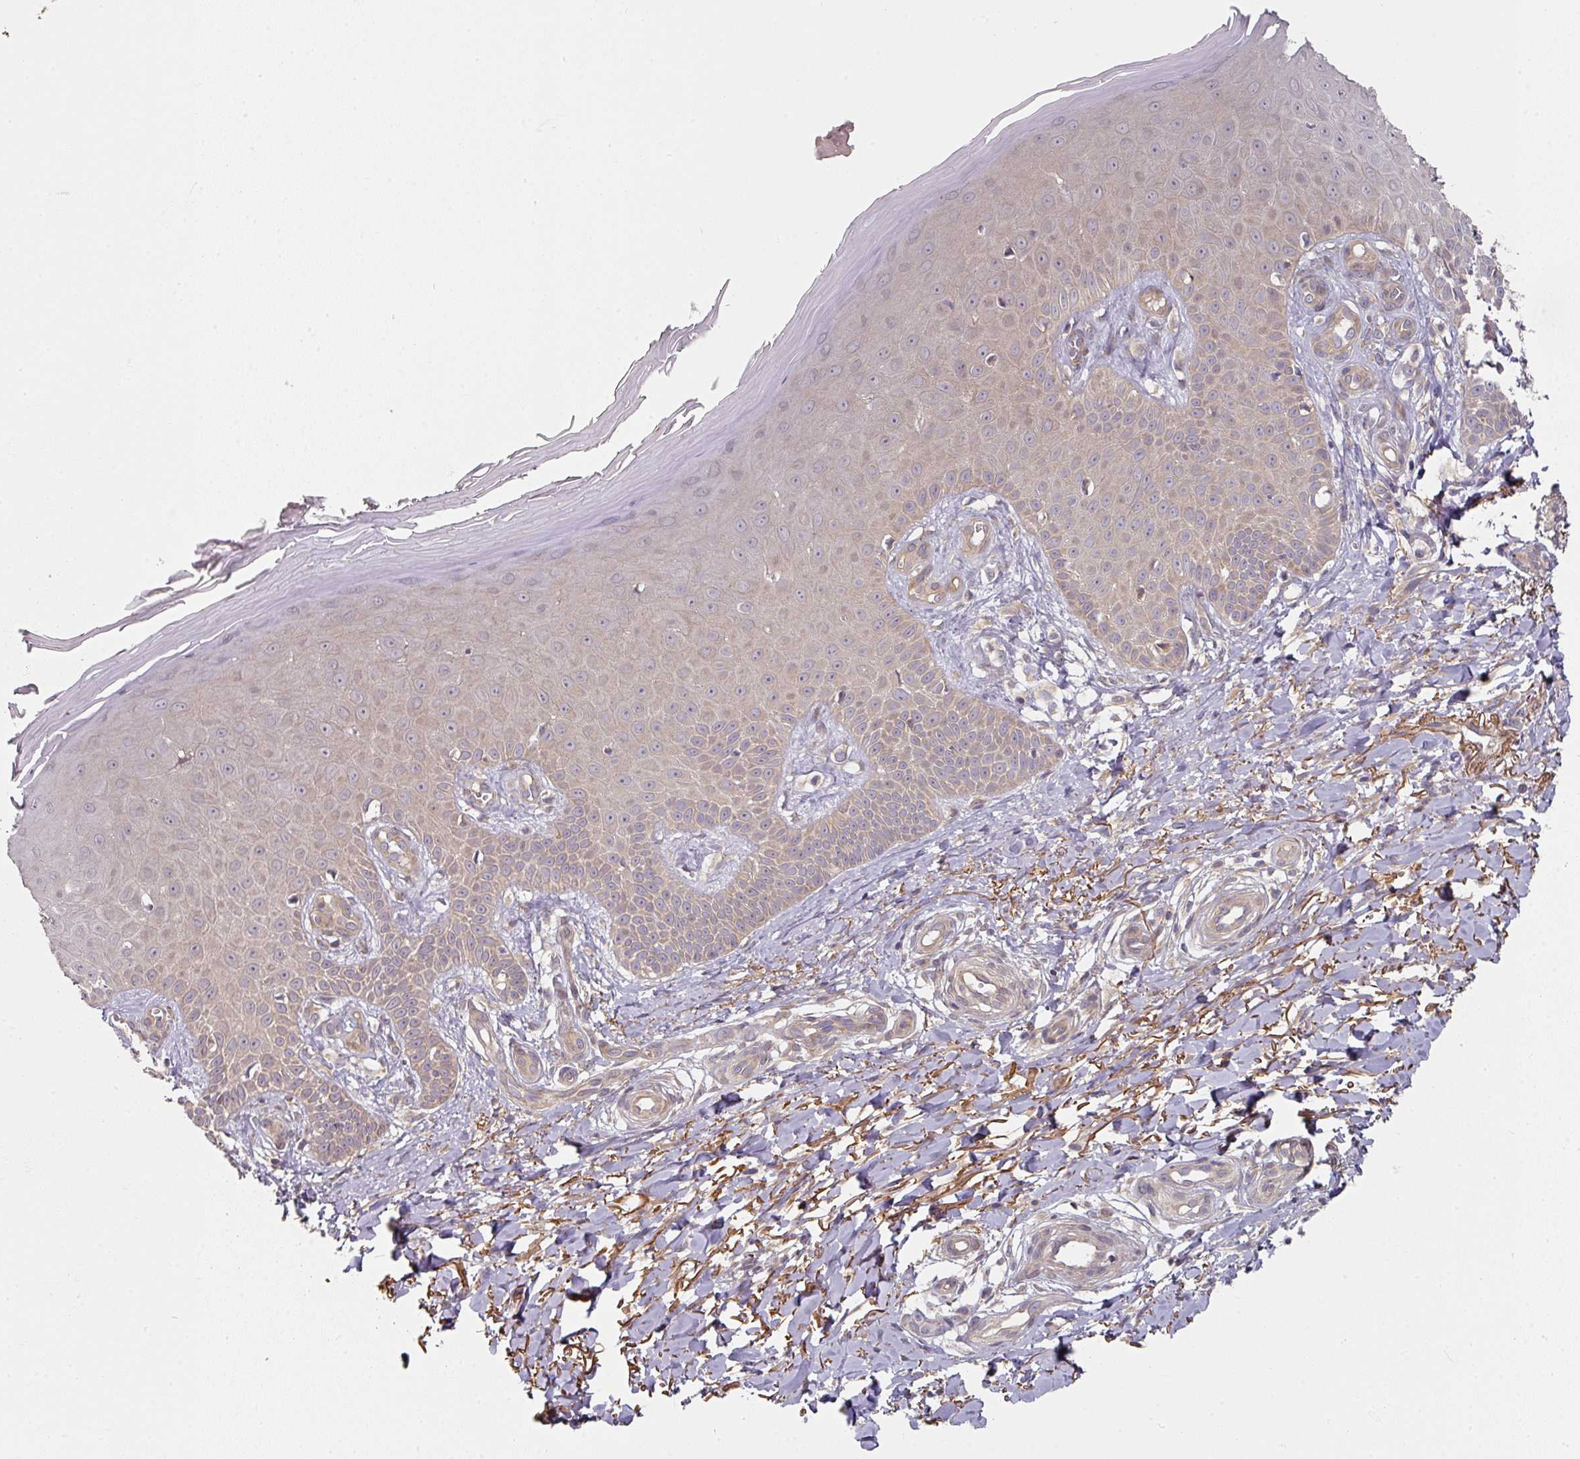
{"staining": {"intensity": "moderate", "quantity": "<25%", "location": "cytoplasmic/membranous"}, "tissue": "skin", "cell_type": "Fibroblasts", "image_type": "normal", "snomed": [{"axis": "morphology", "description": "Normal tissue, NOS"}, {"axis": "topography", "description": "Skin"}], "caption": "This photomicrograph demonstrates immunohistochemistry staining of unremarkable skin, with low moderate cytoplasmic/membranous positivity in about <25% of fibroblasts.", "gene": "MAP2K2", "patient": {"sex": "male", "age": 81}}